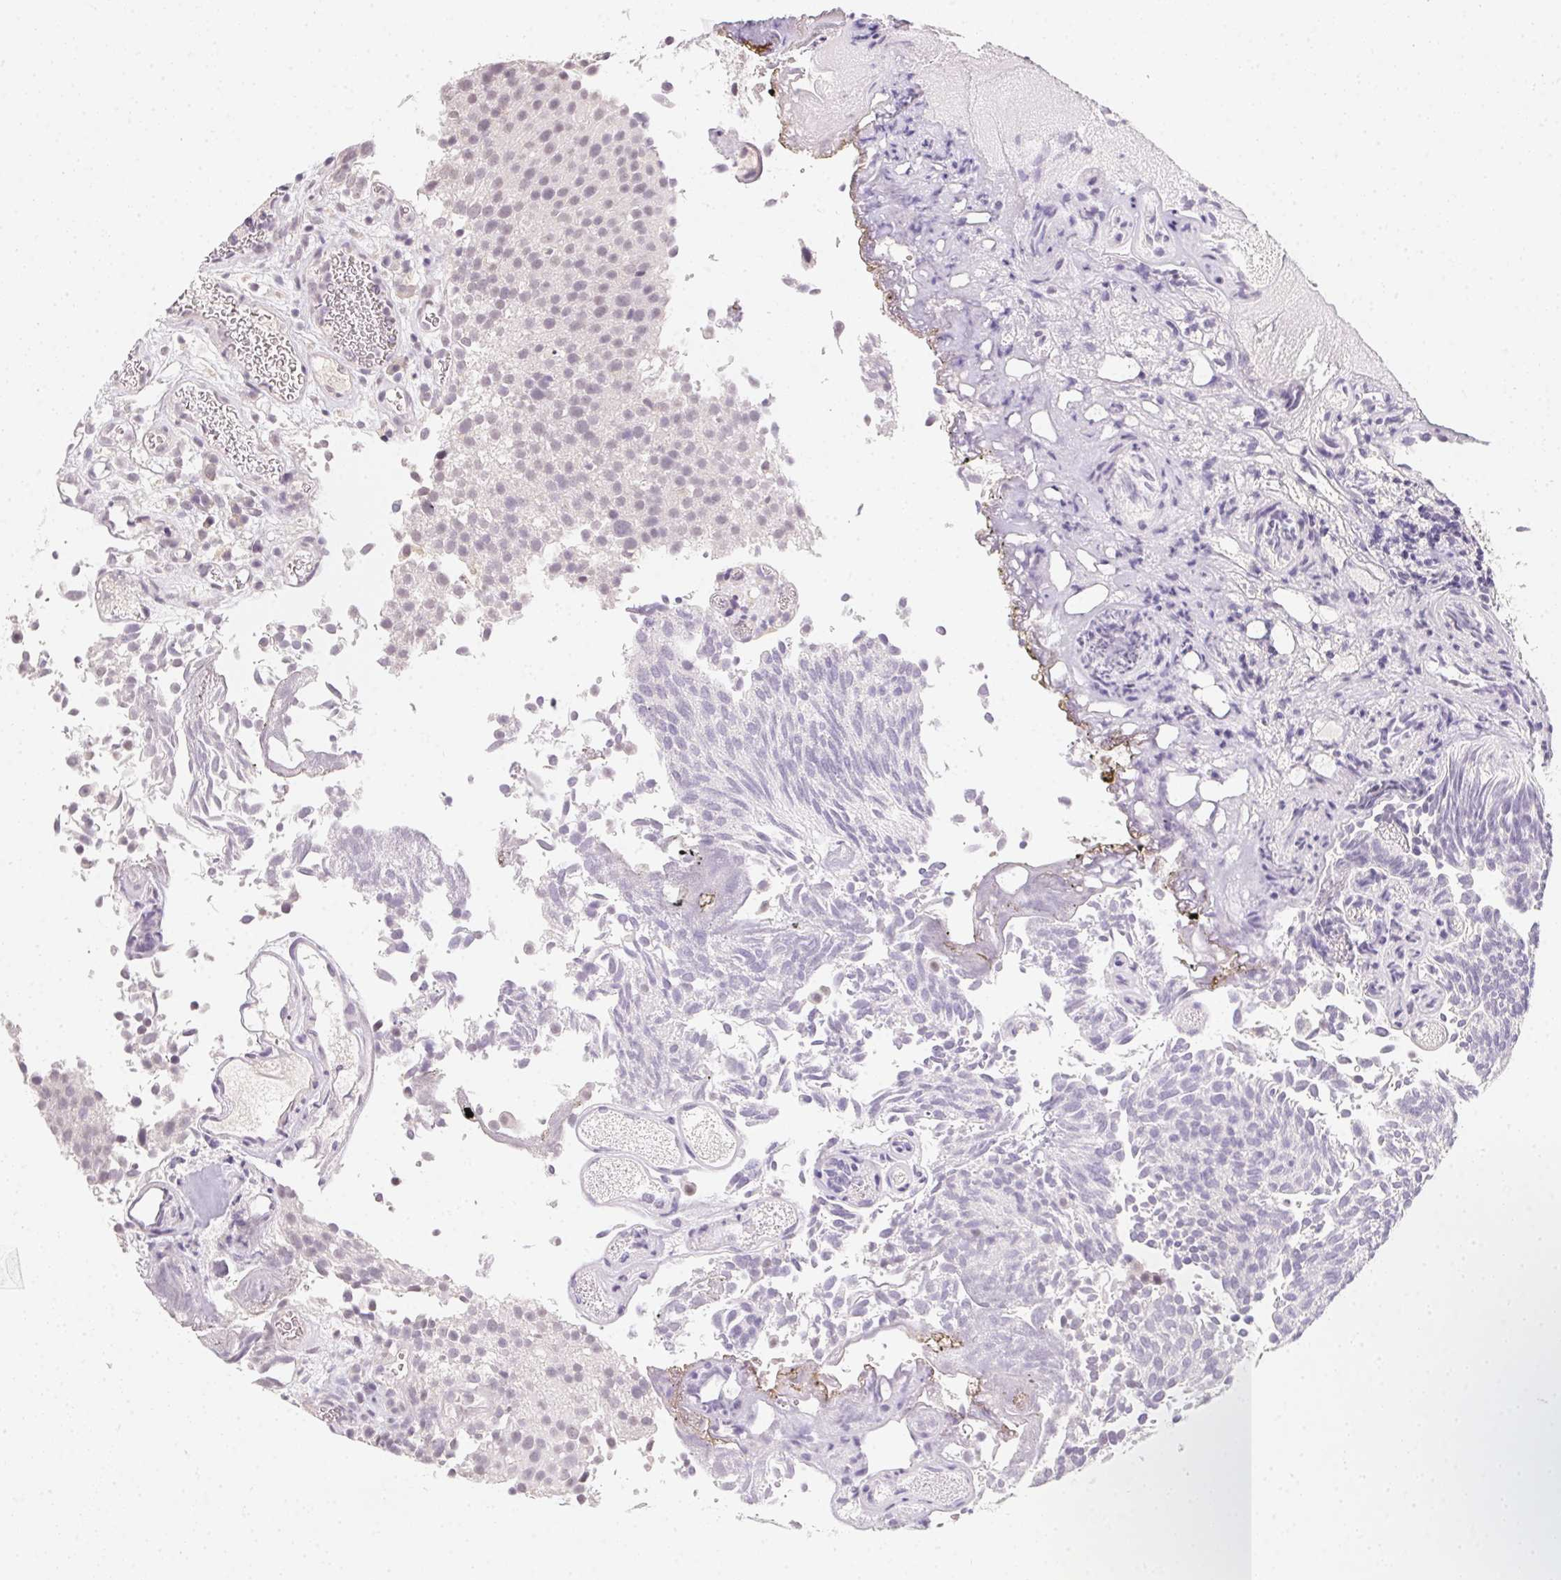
{"staining": {"intensity": "negative", "quantity": "none", "location": "none"}, "tissue": "urothelial cancer", "cell_type": "Tumor cells", "image_type": "cancer", "snomed": [{"axis": "morphology", "description": "Urothelial carcinoma, Low grade"}, {"axis": "topography", "description": "Urinary bladder"}], "caption": "High power microscopy image of an IHC micrograph of low-grade urothelial carcinoma, revealing no significant expression in tumor cells.", "gene": "SLC6A18", "patient": {"sex": "female", "age": 79}}